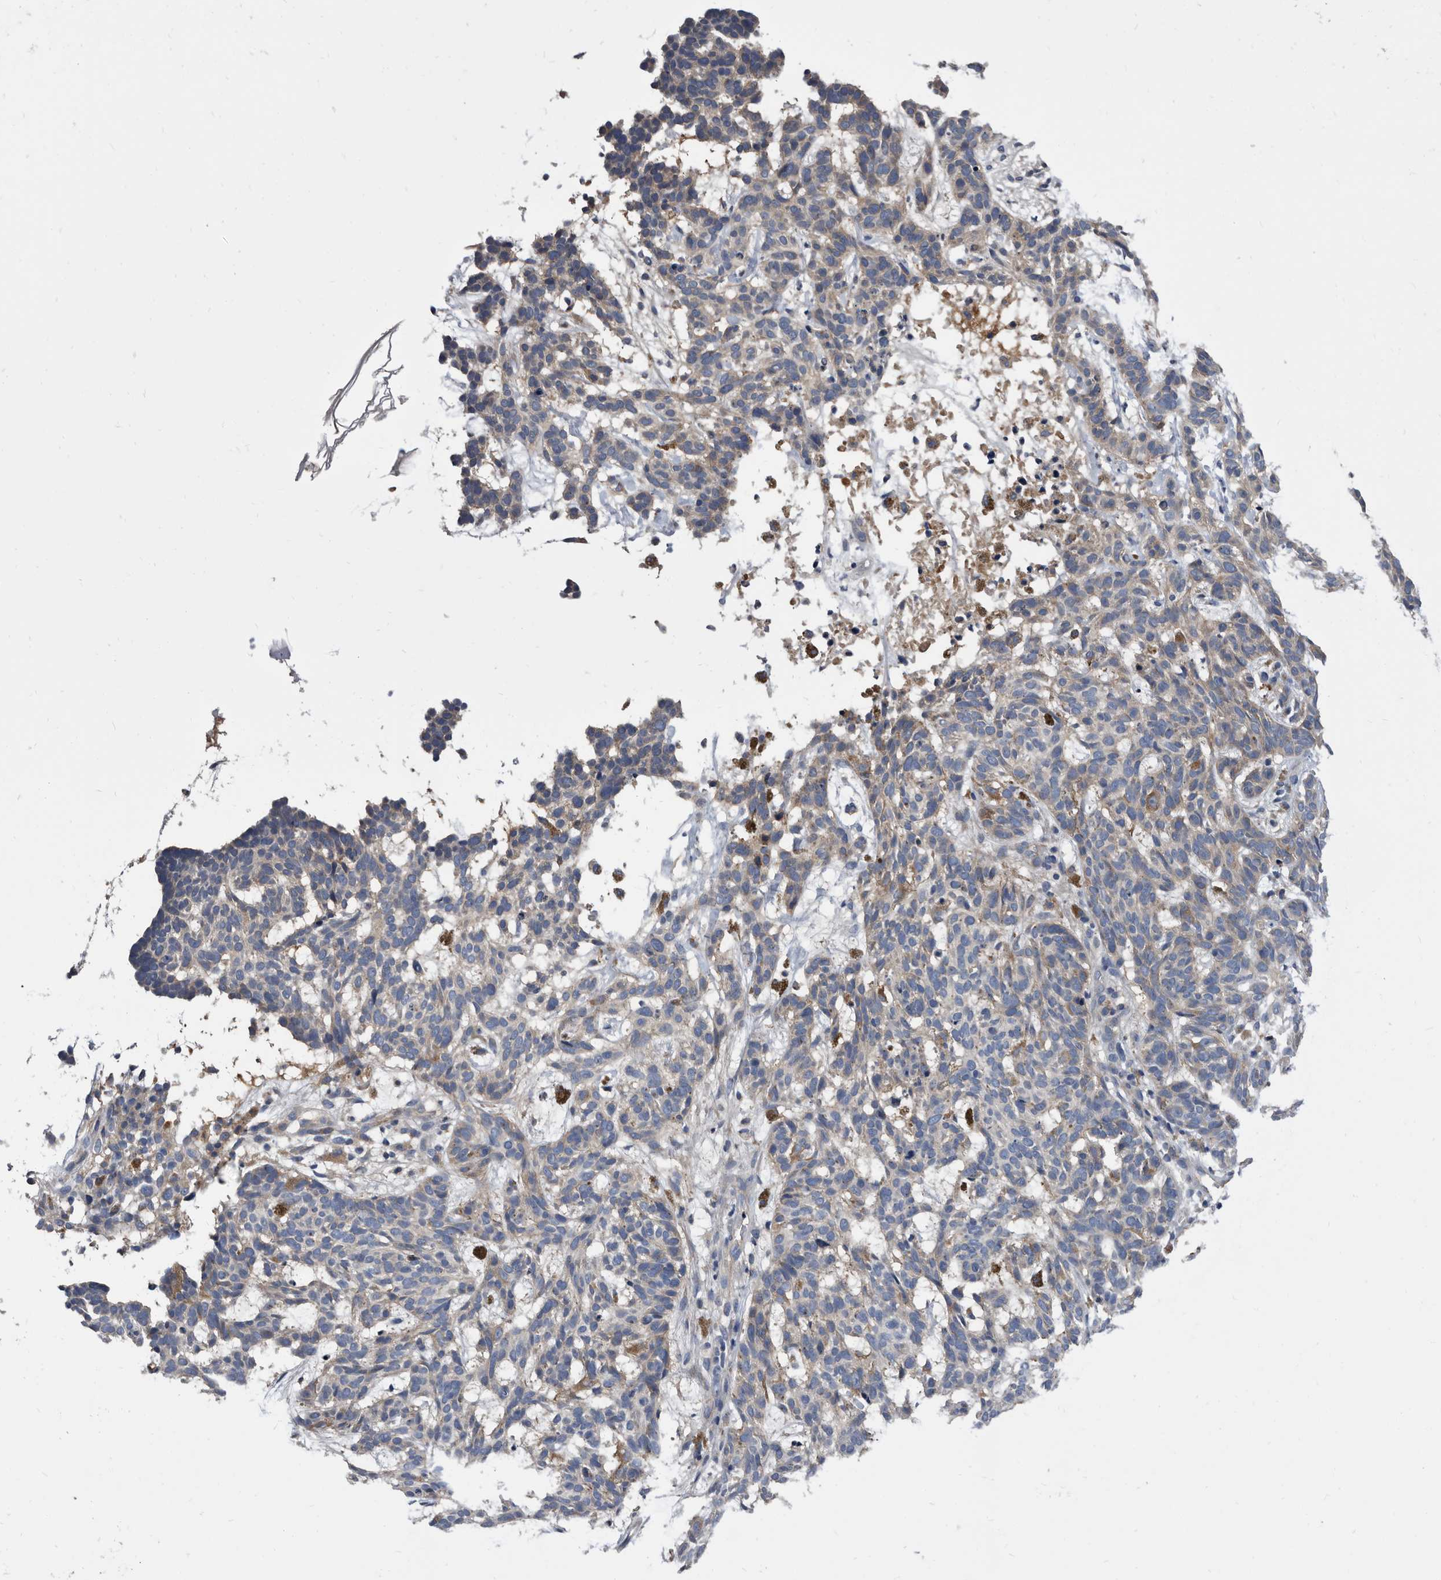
{"staining": {"intensity": "negative", "quantity": "none", "location": "none"}, "tissue": "skin cancer", "cell_type": "Tumor cells", "image_type": "cancer", "snomed": [{"axis": "morphology", "description": "Basal cell carcinoma"}, {"axis": "topography", "description": "Skin"}], "caption": "Immunohistochemistry (IHC) image of neoplastic tissue: human basal cell carcinoma (skin) stained with DAB (3,3'-diaminobenzidine) reveals no significant protein staining in tumor cells.", "gene": "DTNBP1", "patient": {"sex": "male", "age": 85}}